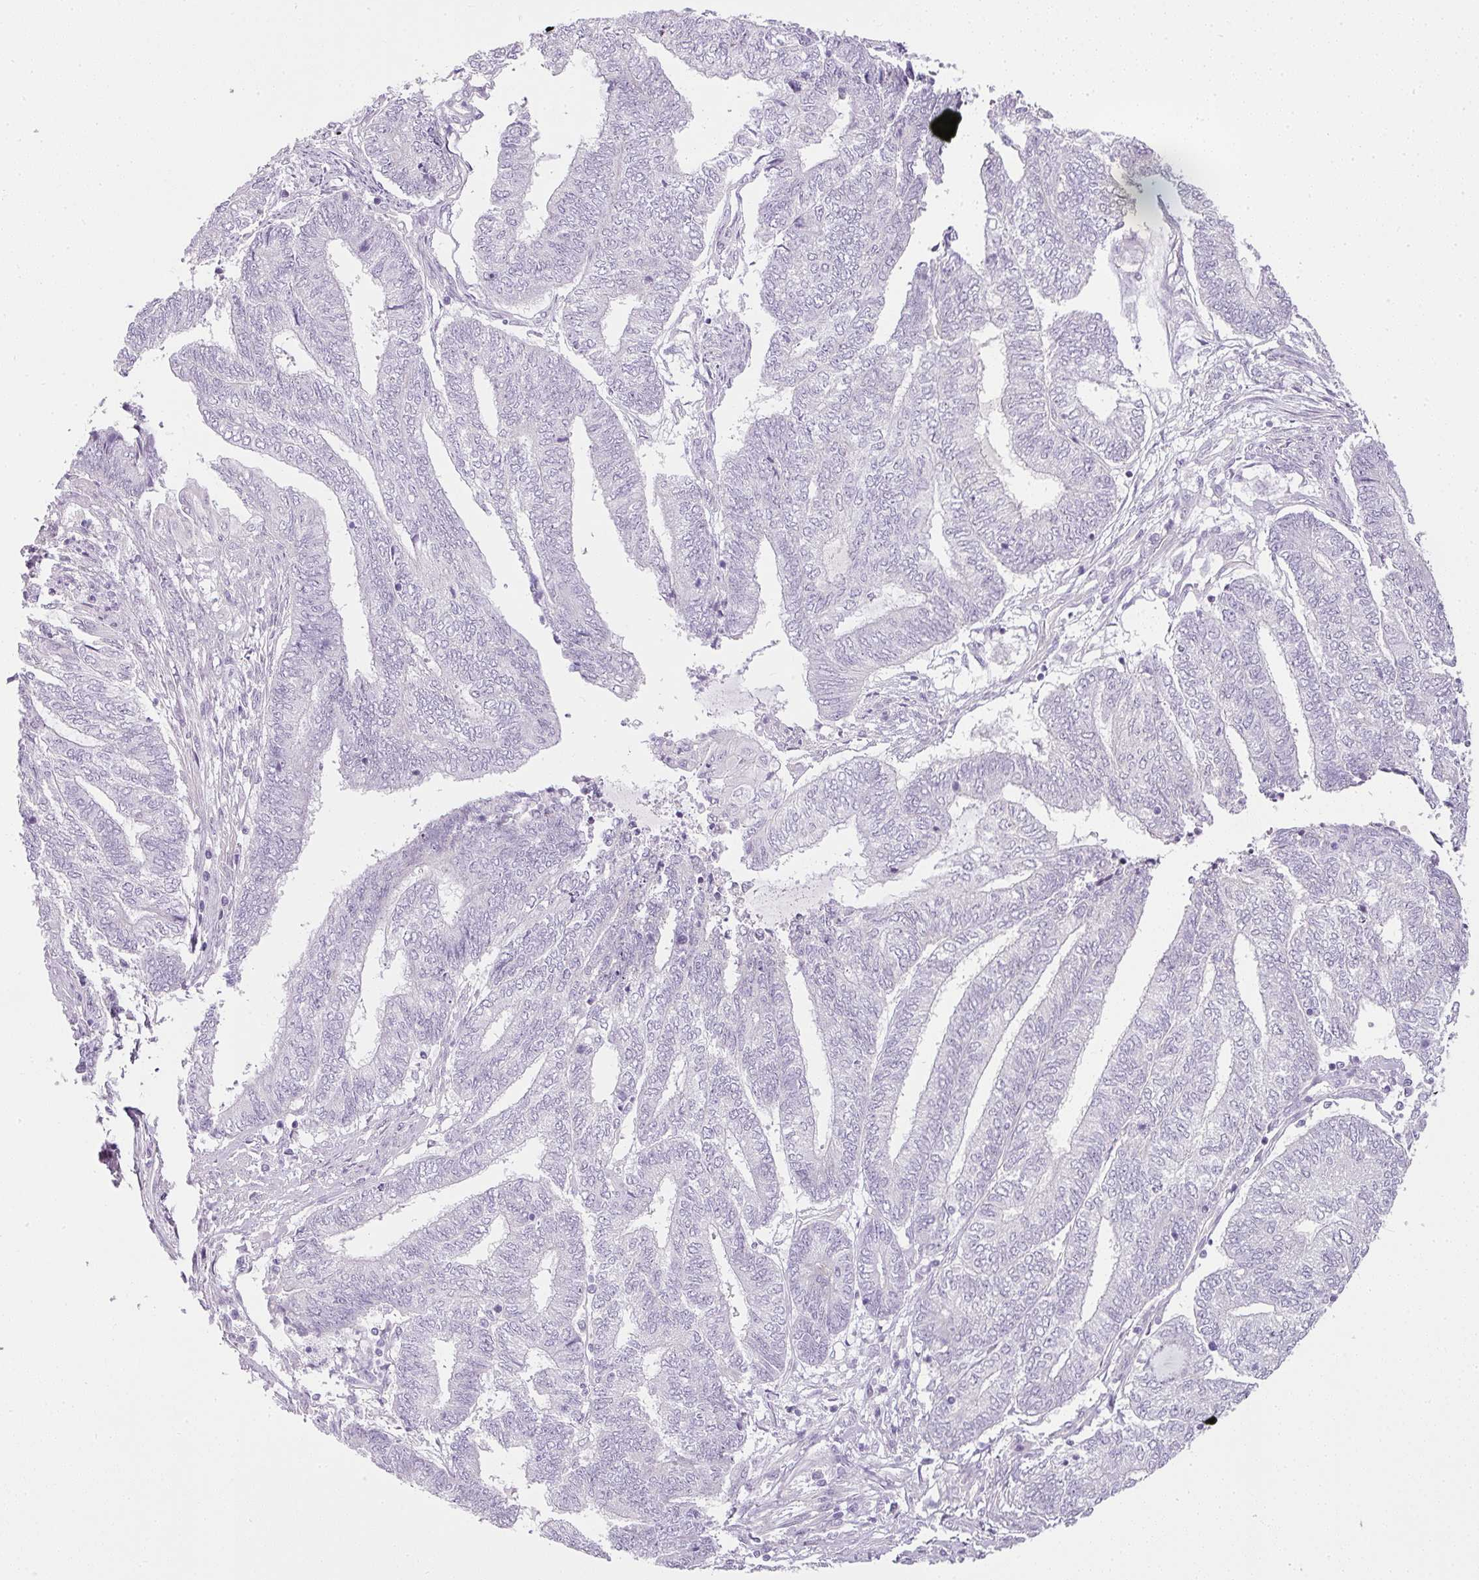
{"staining": {"intensity": "negative", "quantity": "none", "location": "none"}, "tissue": "endometrial cancer", "cell_type": "Tumor cells", "image_type": "cancer", "snomed": [{"axis": "morphology", "description": "Adenocarcinoma, NOS"}, {"axis": "topography", "description": "Uterus"}, {"axis": "topography", "description": "Endometrium"}], "caption": "There is no significant expression in tumor cells of endometrial cancer.", "gene": "RAX2", "patient": {"sex": "female", "age": 70}}